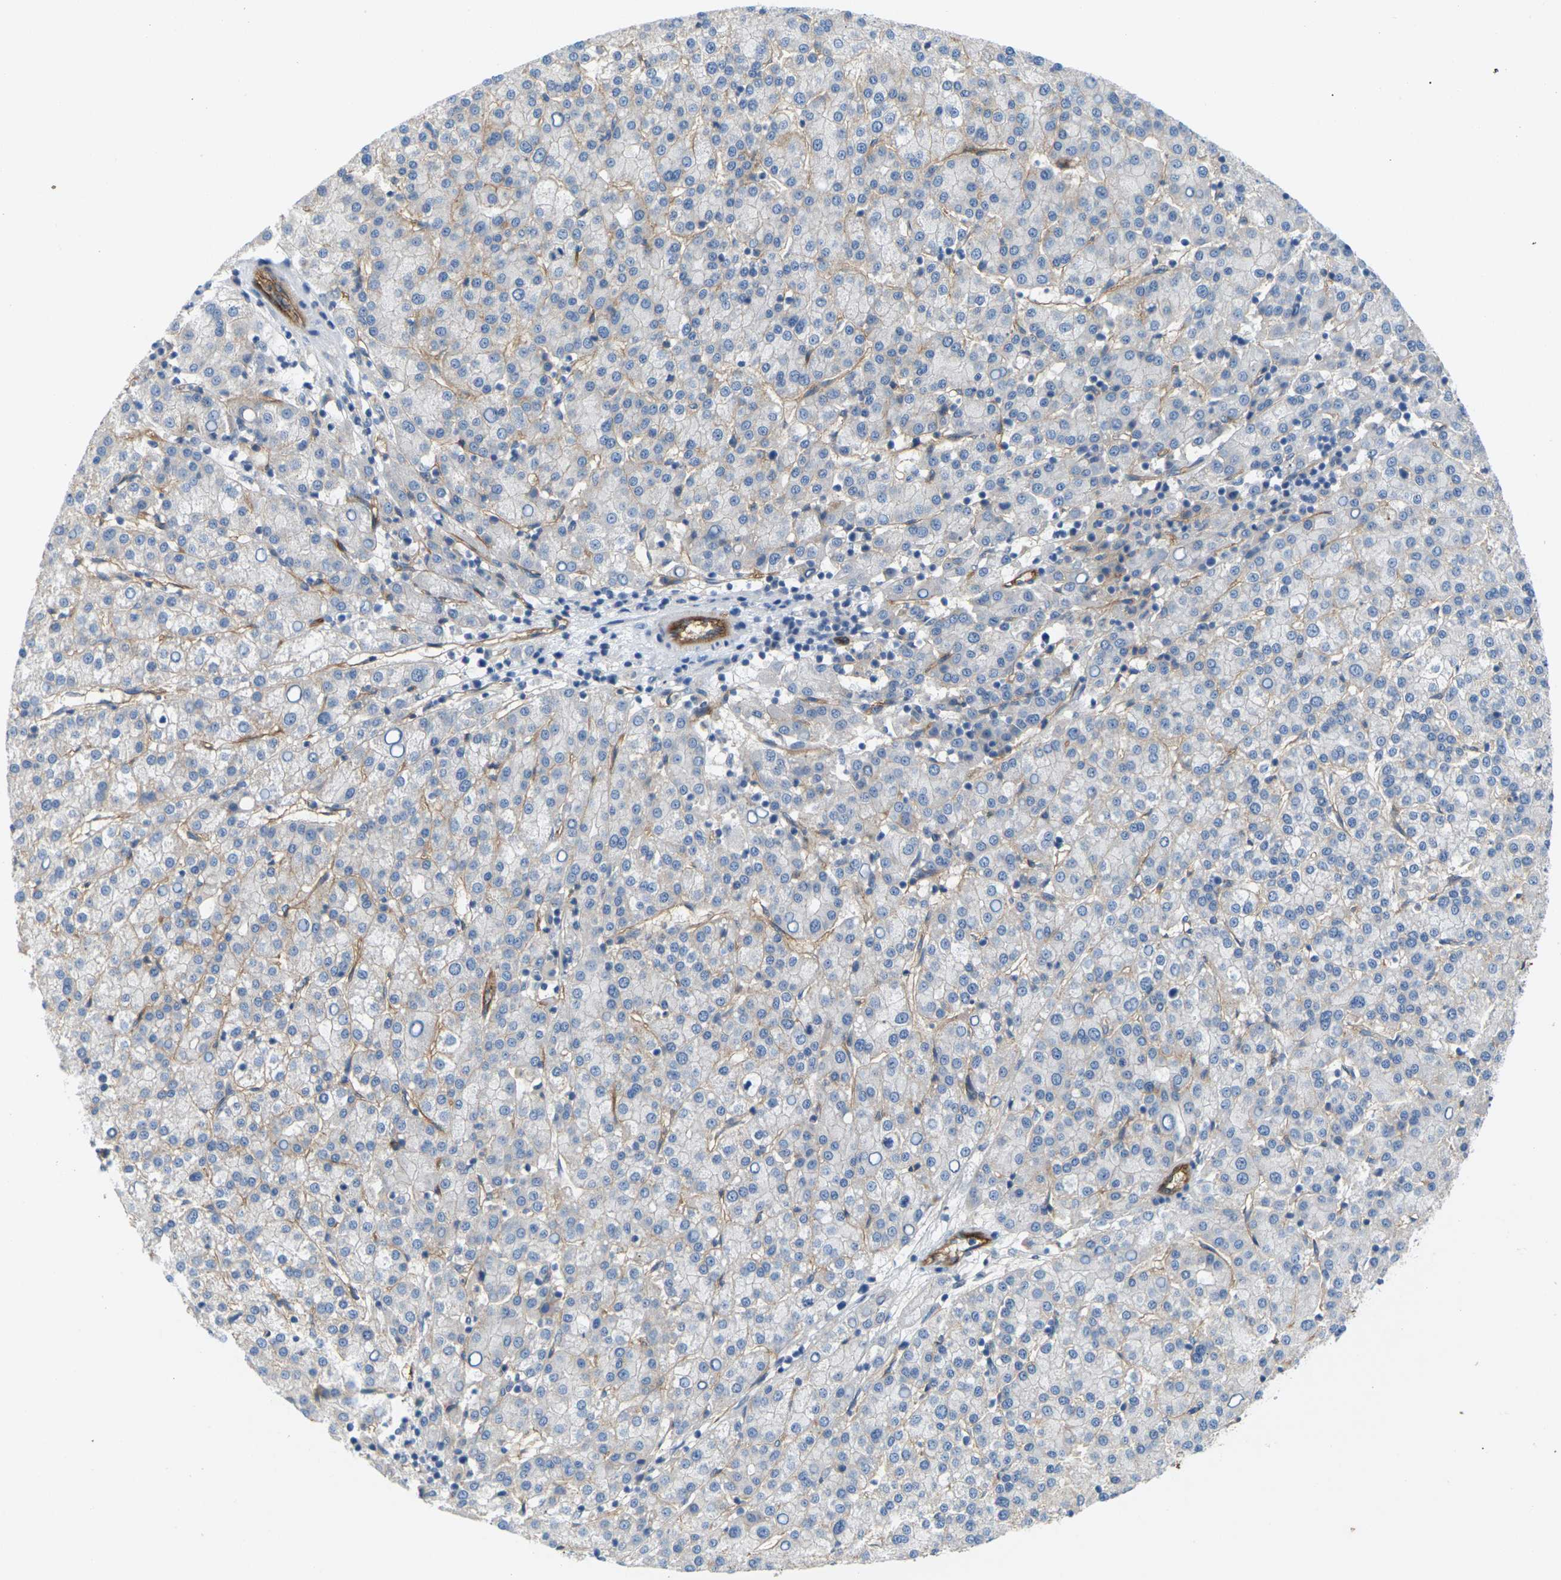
{"staining": {"intensity": "negative", "quantity": "none", "location": "none"}, "tissue": "liver cancer", "cell_type": "Tumor cells", "image_type": "cancer", "snomed": [{"axis": "morphology", "description": "Carcinoma, Hepatocellular, NOS"}, {"axis": "topography", "description": "Liver"}], "caption": "This is a image of IHC staining of liver cancer (hepatocellular carcinoma), which shows no expression in tumor cells.", "gene": "ITGA5", "patient": {"sex": "female", "age": 58}}